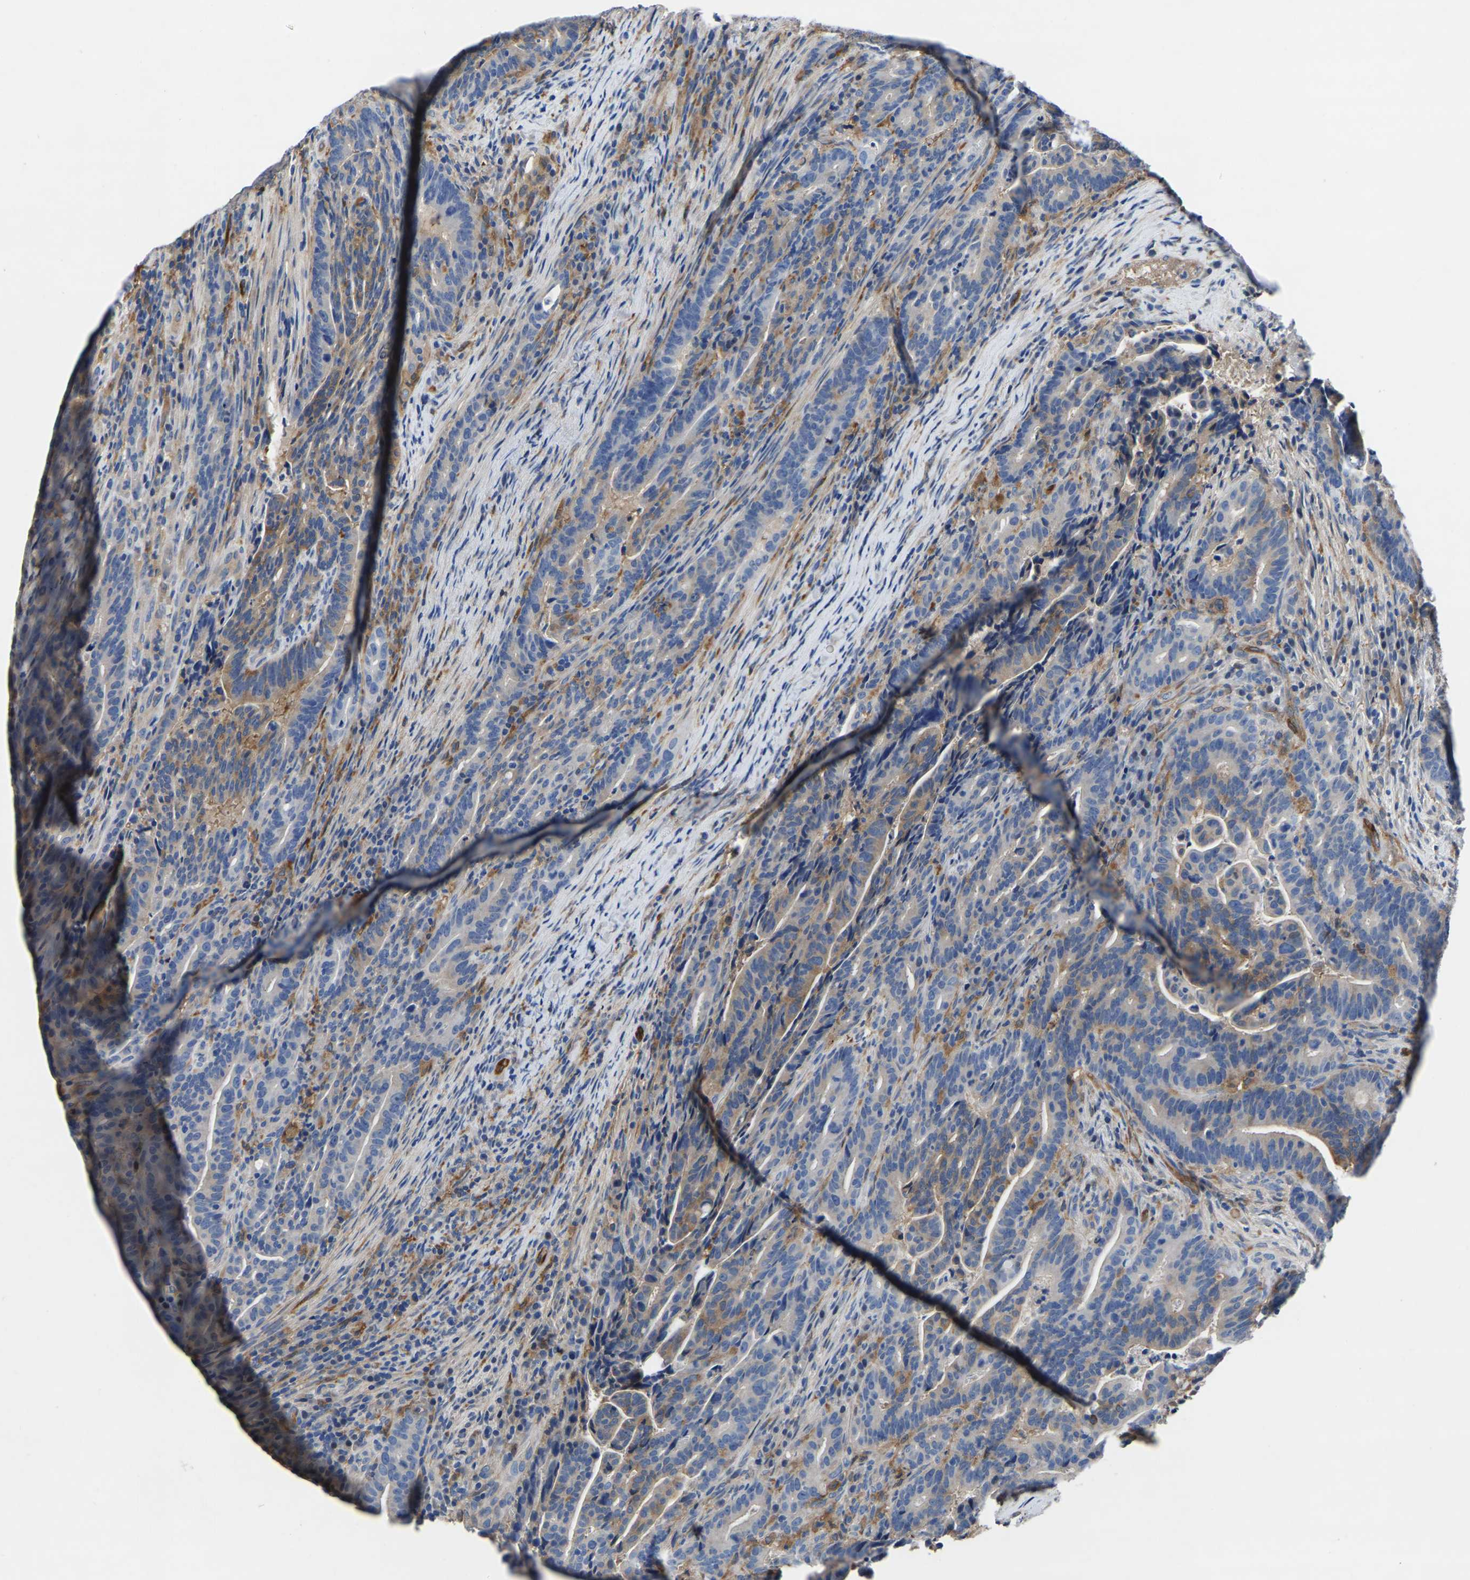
{"staining": {"intensity": "moderate", "quantity": ">75%", "location": "cytoplasmic/membranous"}, "tissue": "colorectal cancer", "cell_type": "Tumor cells", "image_type": "cancer", "snomed": [{"axis": "morphology", "description": "Adenocarcinoma, NOS"}, {"axis": "topography", "description": "Colon"}], "caption": "High-magnification brightfield microscopy of colorectal adenocarcinoma stained with DAB (brown) and counterstained with hematoxylin (blue). tumor cells exhibit moderate cytoplasmic/membranous positivity is present in about>75% of cells.", "gene": "ATG2B", "patient": {"sex": "female", "age": 66}}